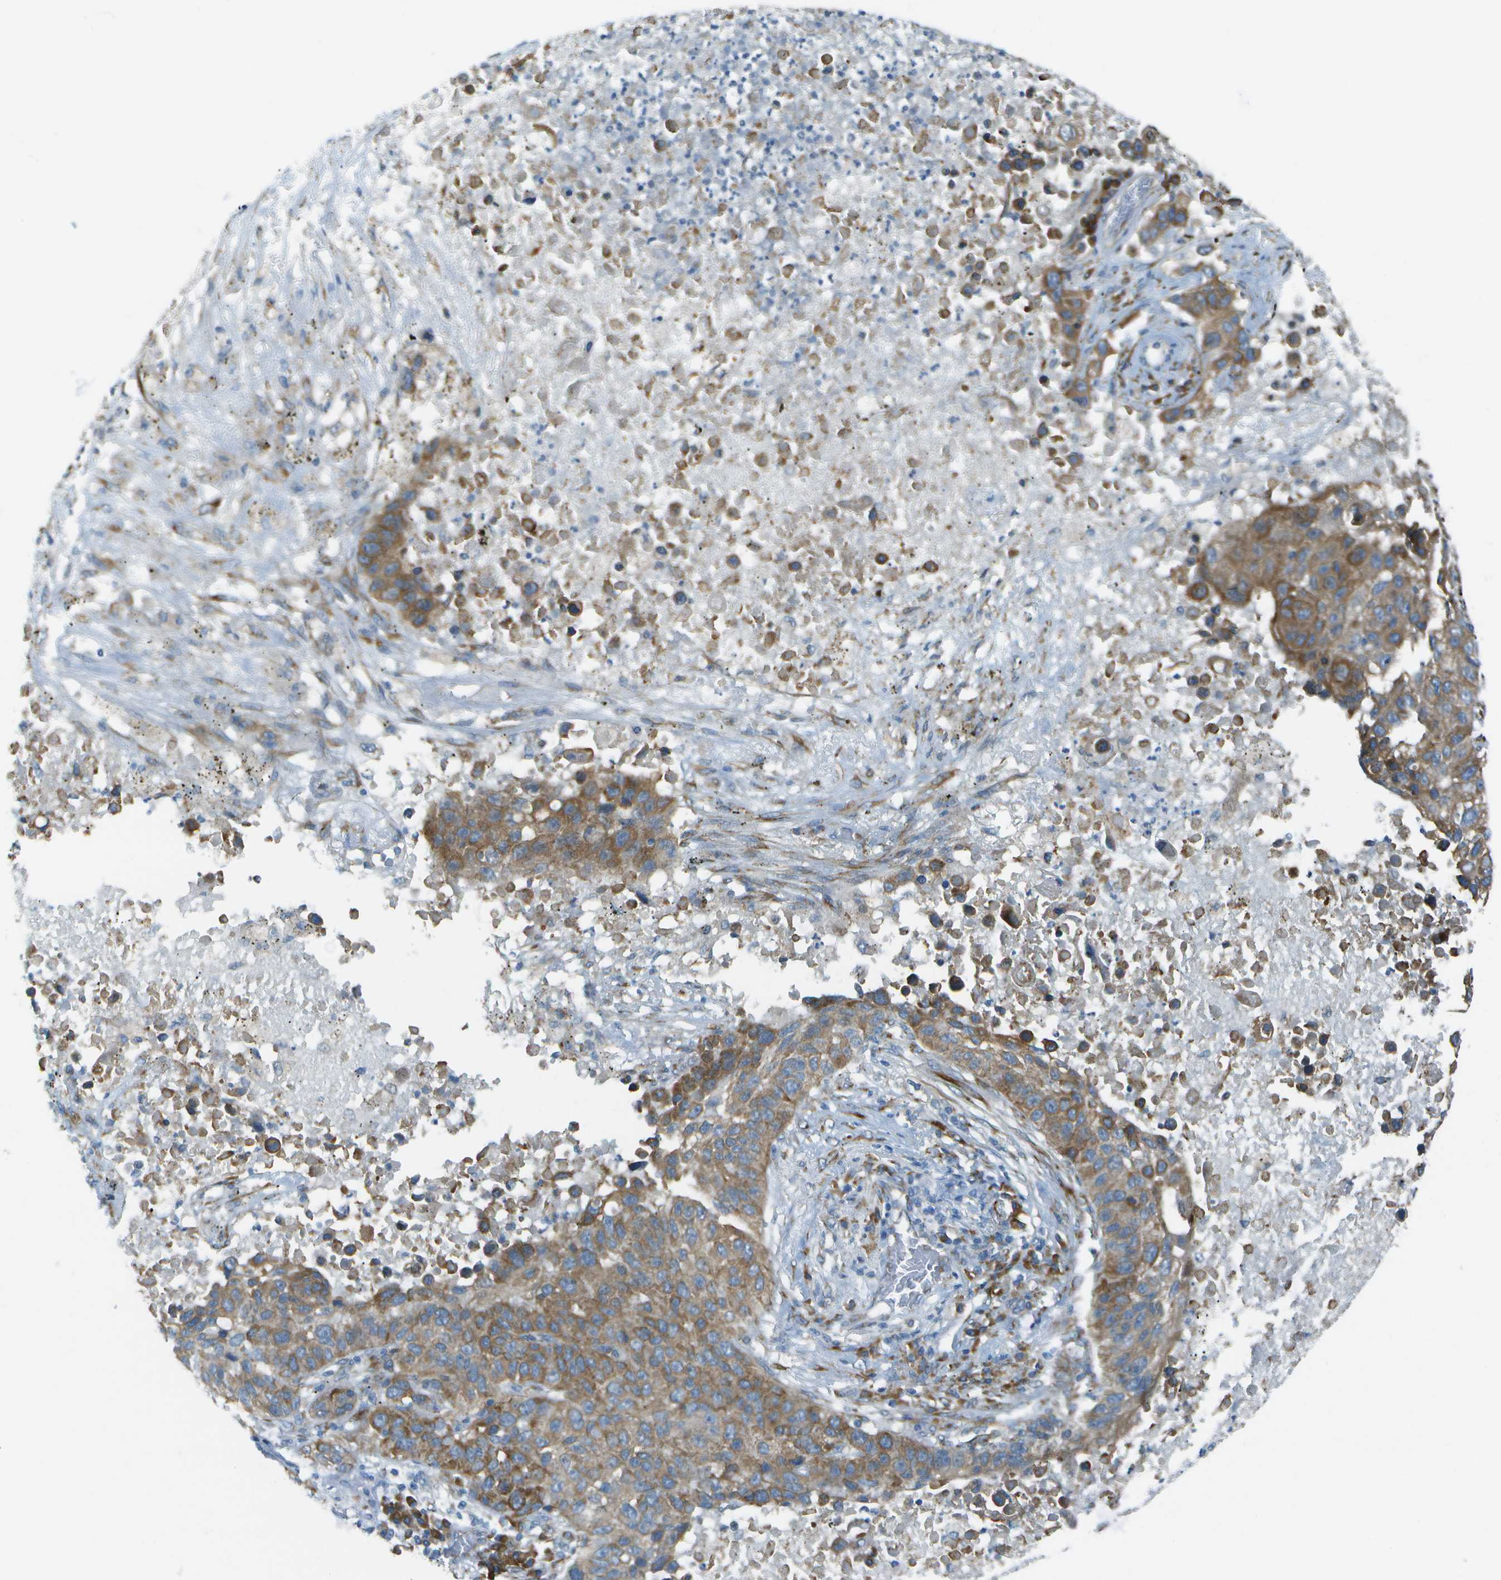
{"staining": {"intensity": "moderate", "quantity": ">75%", "location": "cytoplasmic/membranous"}, "tissue": "lung cancer", "cell_type": "Tumor cells", "image_type": "cancer", "snomed": [{"axis": "morphology", "description": "Squamous cell carcinoma, NOS"}, {"axis": "topography", "description": "Lung"}], "caption": "The micrograph shows immunohistochemical staining of lung cancer. There is moderate cytoplasmic/membranous positivity is present in about >75% of tumor cells.", "gene": "KCTD3", "patient": {"sex": "male", "age": 57}}